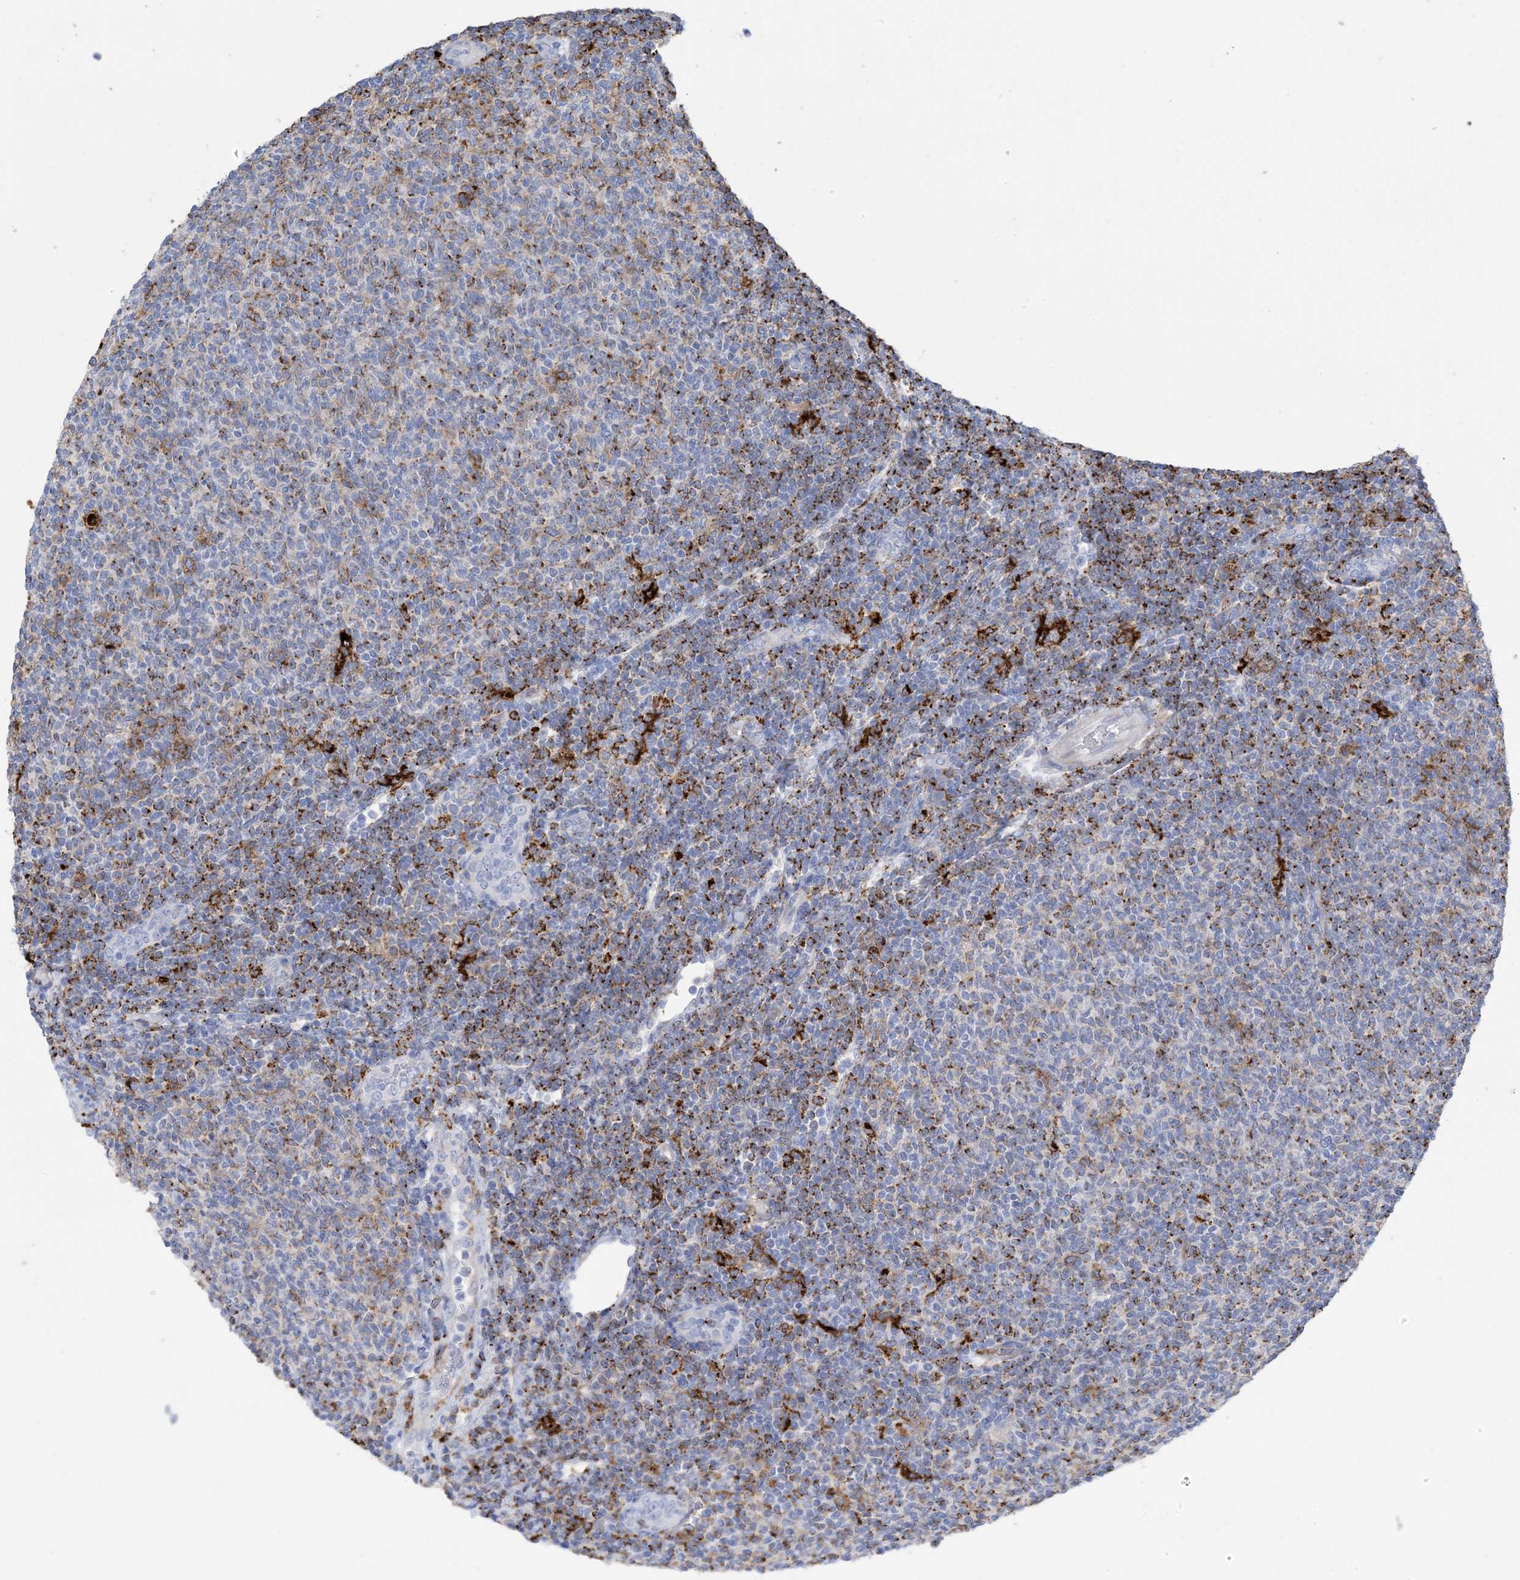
{"staining": {"intensity": "moderate", "quantity": "<25%", "location": "cytoplasmic/membranous"}, "tissue": "lymphoma", "cell_type": "Tumor cells", "image_type": "cancer", "snomed": [{"axis": "morphology", "description": "Malignant lymphoma, non-Hodgkin's type, Low grade"}, {"axis": "topography", "description": "Lymph node"}], "caption": "A histopathology image showing moderate cytoplasmic/membranous positivity in about <25% of tumor cells in lymphoma, as visualized by brown immunohistochemical staining.", "gene": "DPH3", "patient": {"sex": "male", "age": 66}}